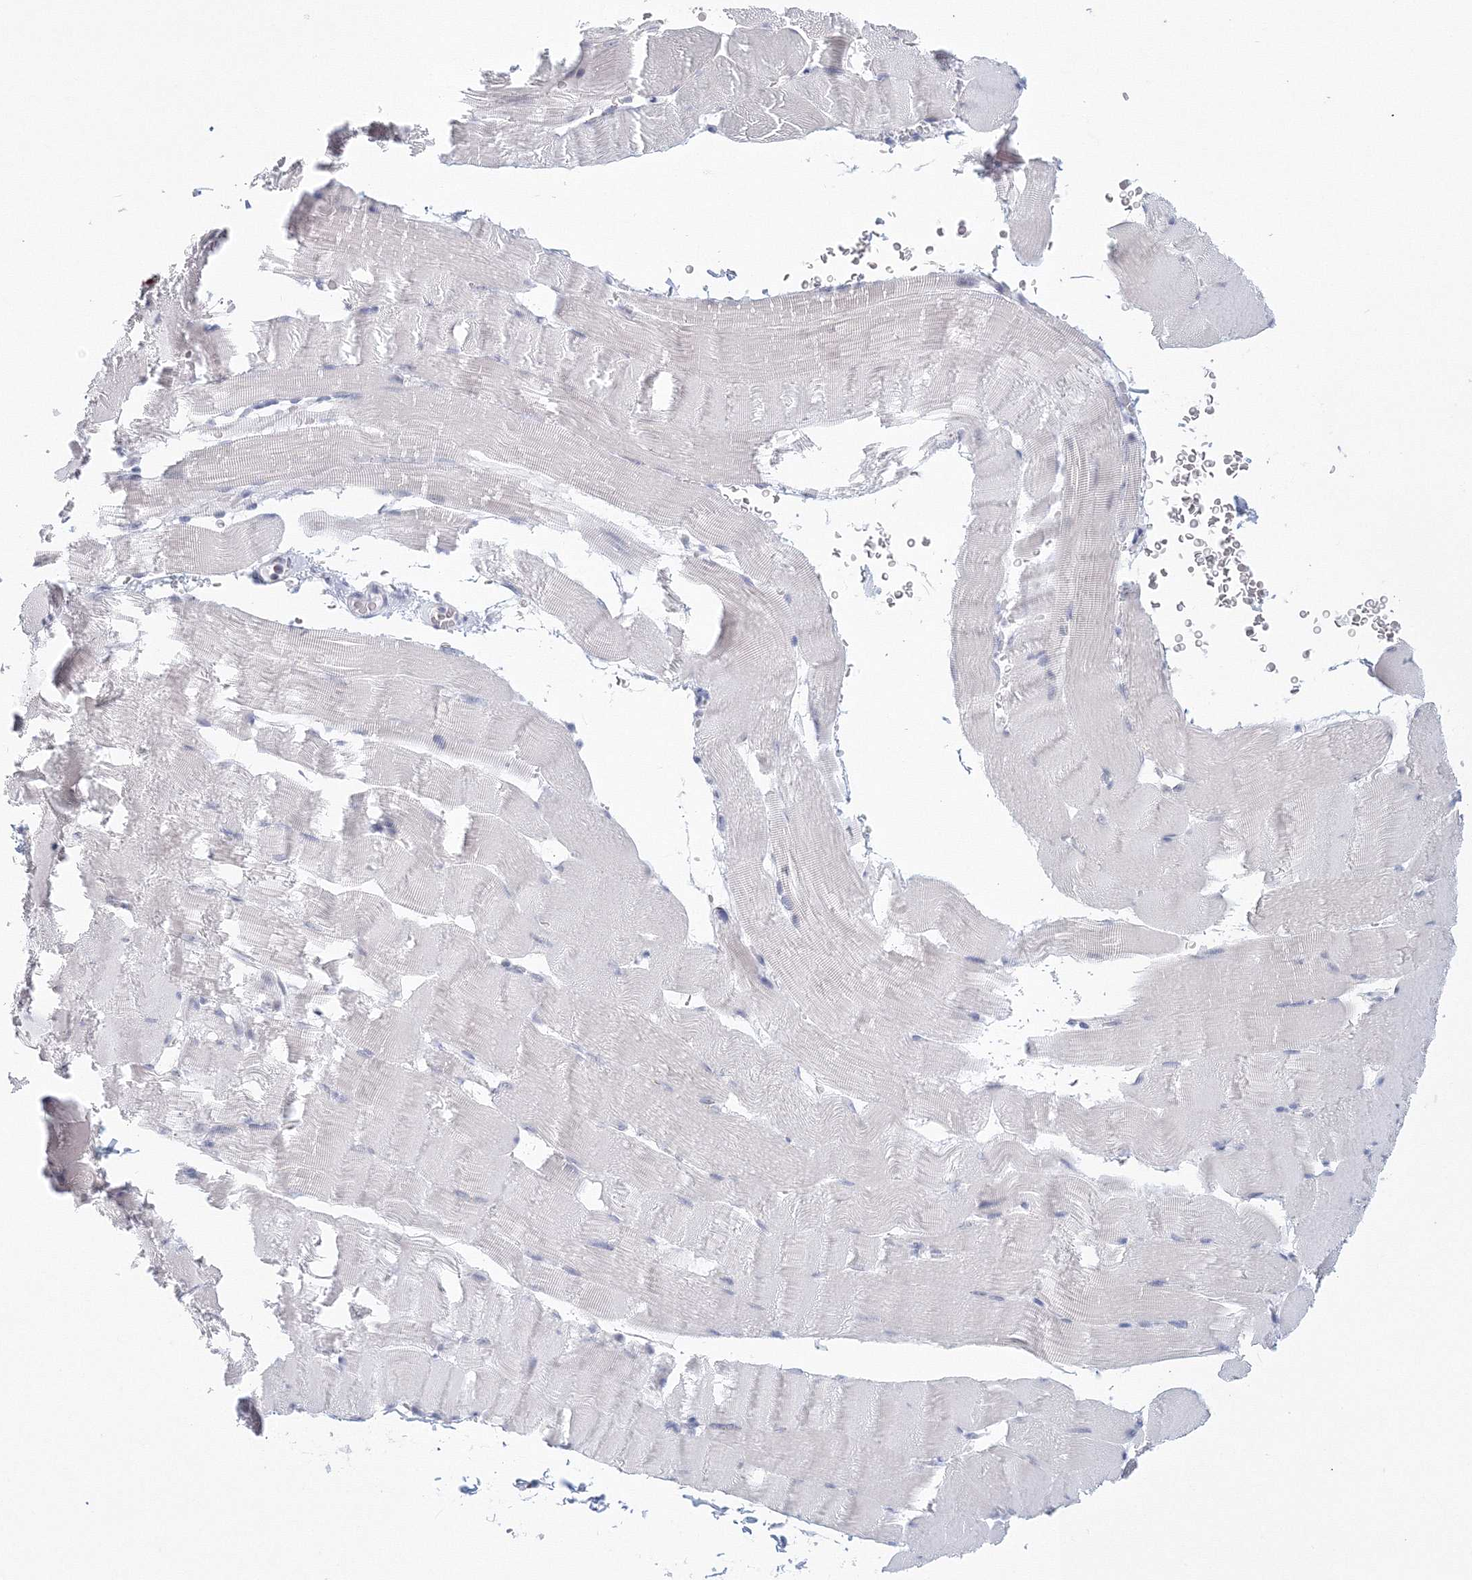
{"staining": {"intensity": "negative", "quantity": "none", "location": "none"}, "tissue": "skeletal muscle", "cell_type": "Myocytes", "image_type": "normal", "snomed": [{"axis": "morphology", "description": "Normal tissue, NOS"}, {"axis": "topography", "description": "Skeletal muscle"}], "caption": "Image shows no protein staining in myocytes of normal skeletal muscle.", "gene": "VSIG1", "patient": {"sex": "male", "age": 62}}